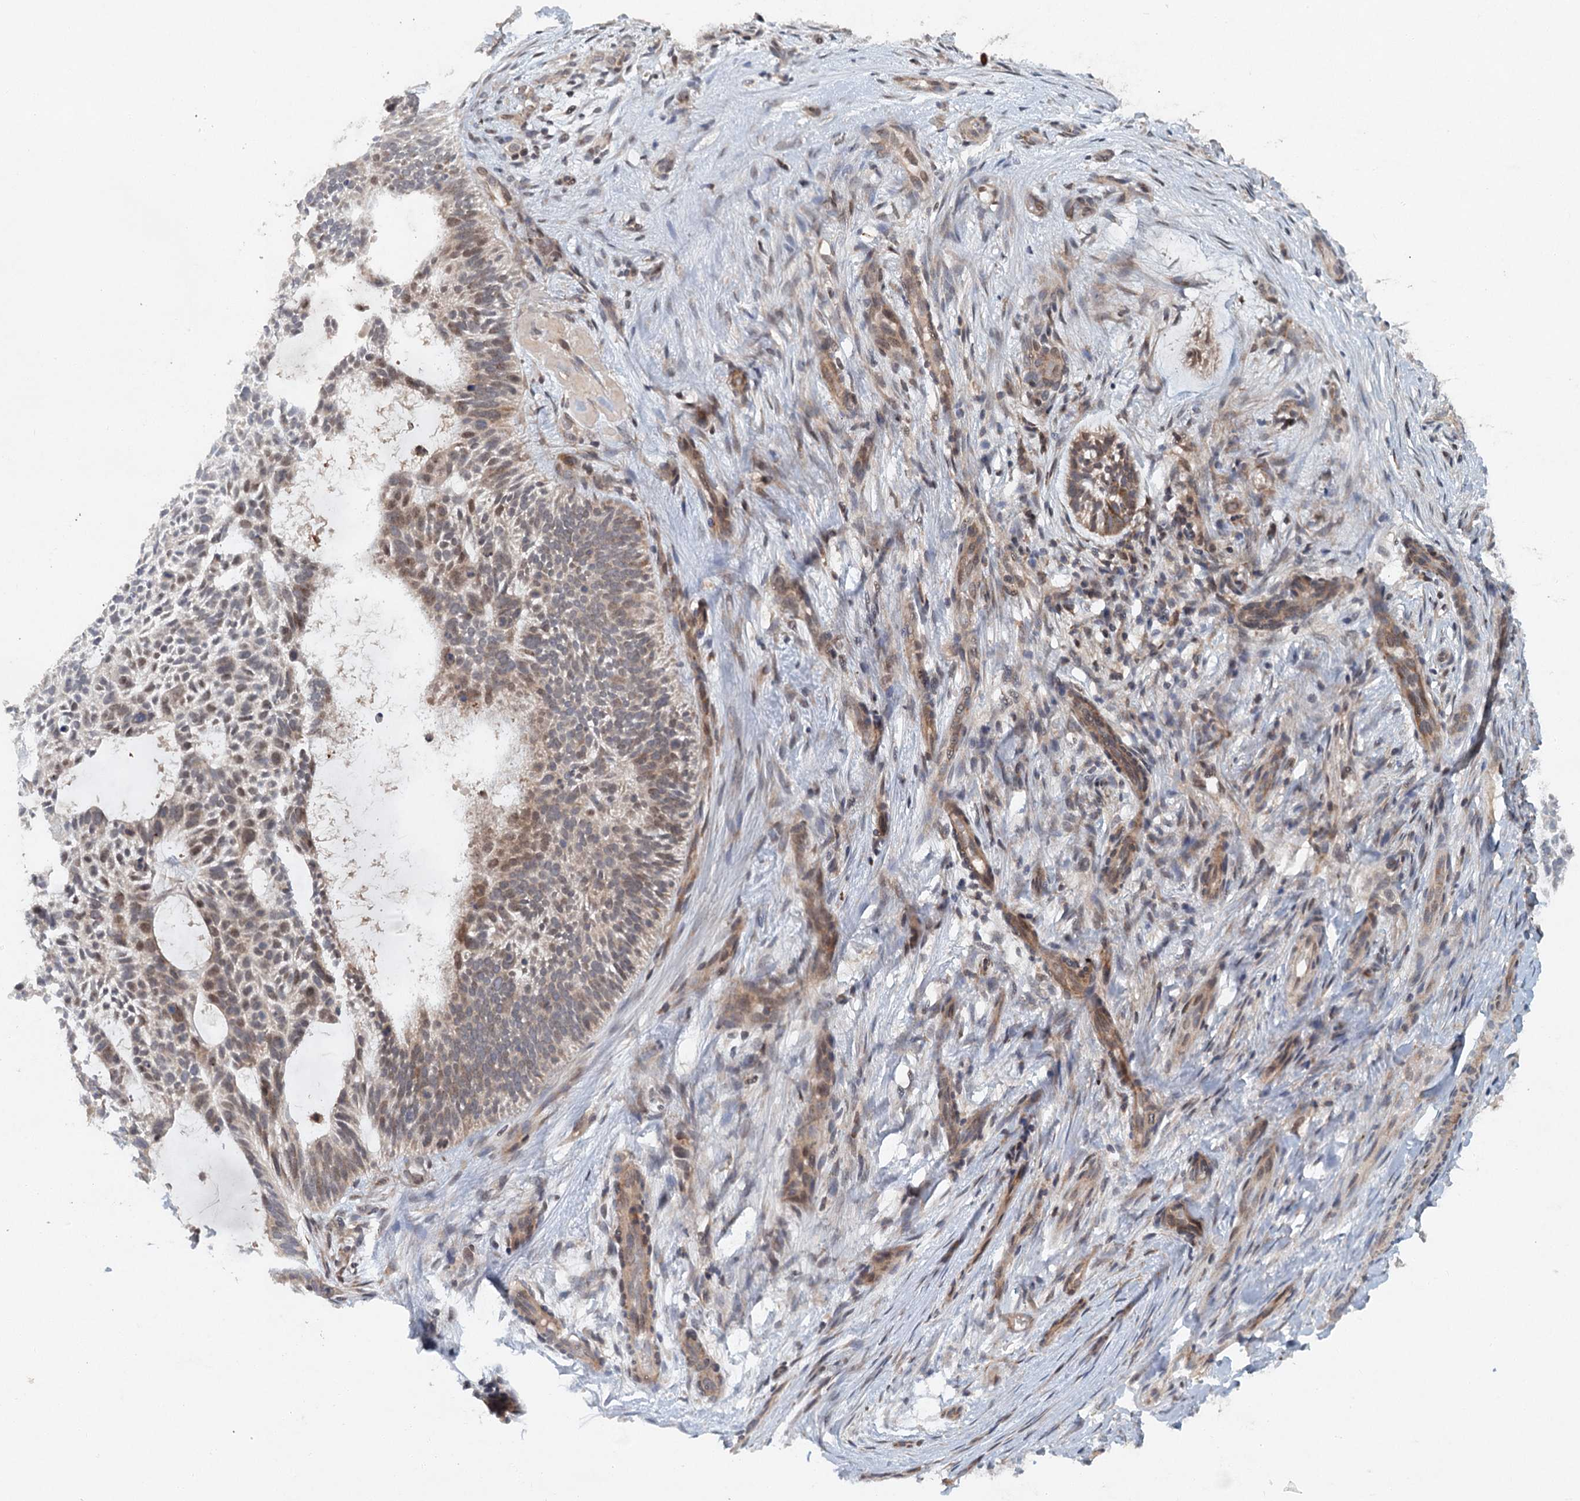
{"staining": {"intensity": "weak", "quantity": "<25%", "location": "cytoplasmic/membranous,nuclear"}, "tissue": "skin cancer", "cell_type": "Tumor cells", "image_type": "cancer", "snomed": [{"axis": "morphology", "description": "Basal cell carcinoma"}, {"axis": "topography", "description": "Skin"}], "caption": "Micrograph shows no significant protein staining in tumor cells of skin cancer.", "gene": "SRPX2", "patient": {"sex": "male", "age": 88}}